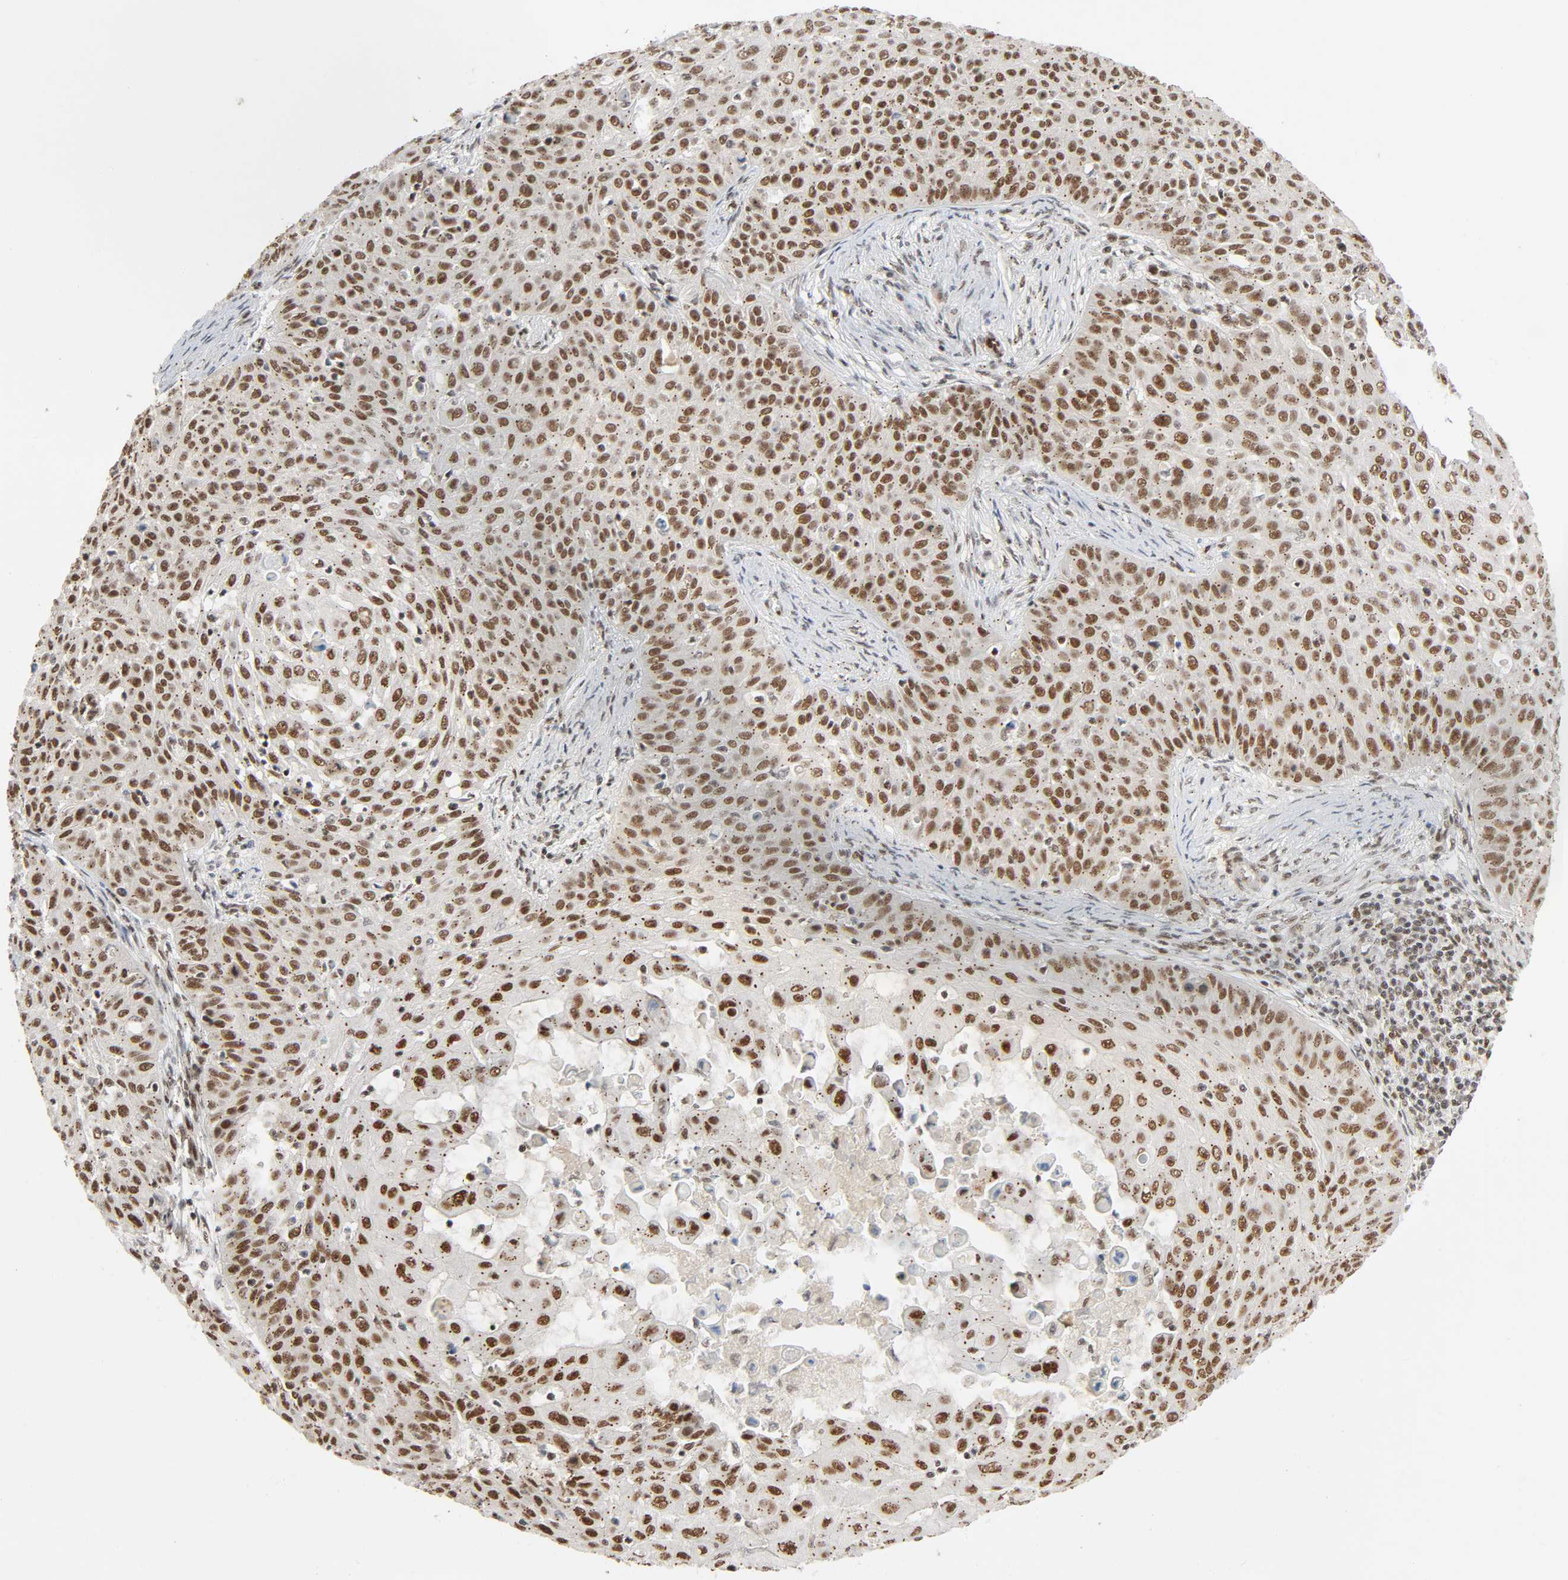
{"staining": {"intensity": "strong", "quantity": ">75%", "location": "nuclear"}, "tissue": "skin cancer", "cell_type": "Tumor cells", "image_type": "cancer", "snomed": [{"axis": "morphology", "description": "Squamous cell carcinoma, NOS"}, {"axis": "topography", "description": "Skin"}], "caption": "Squamous cell carcinoma (skin) tissue exhibits strong nuclear expression in approximately >75% of tumor cells", "gene": "SMARCD1", "patient": {"sex": "male", "age": 82}}